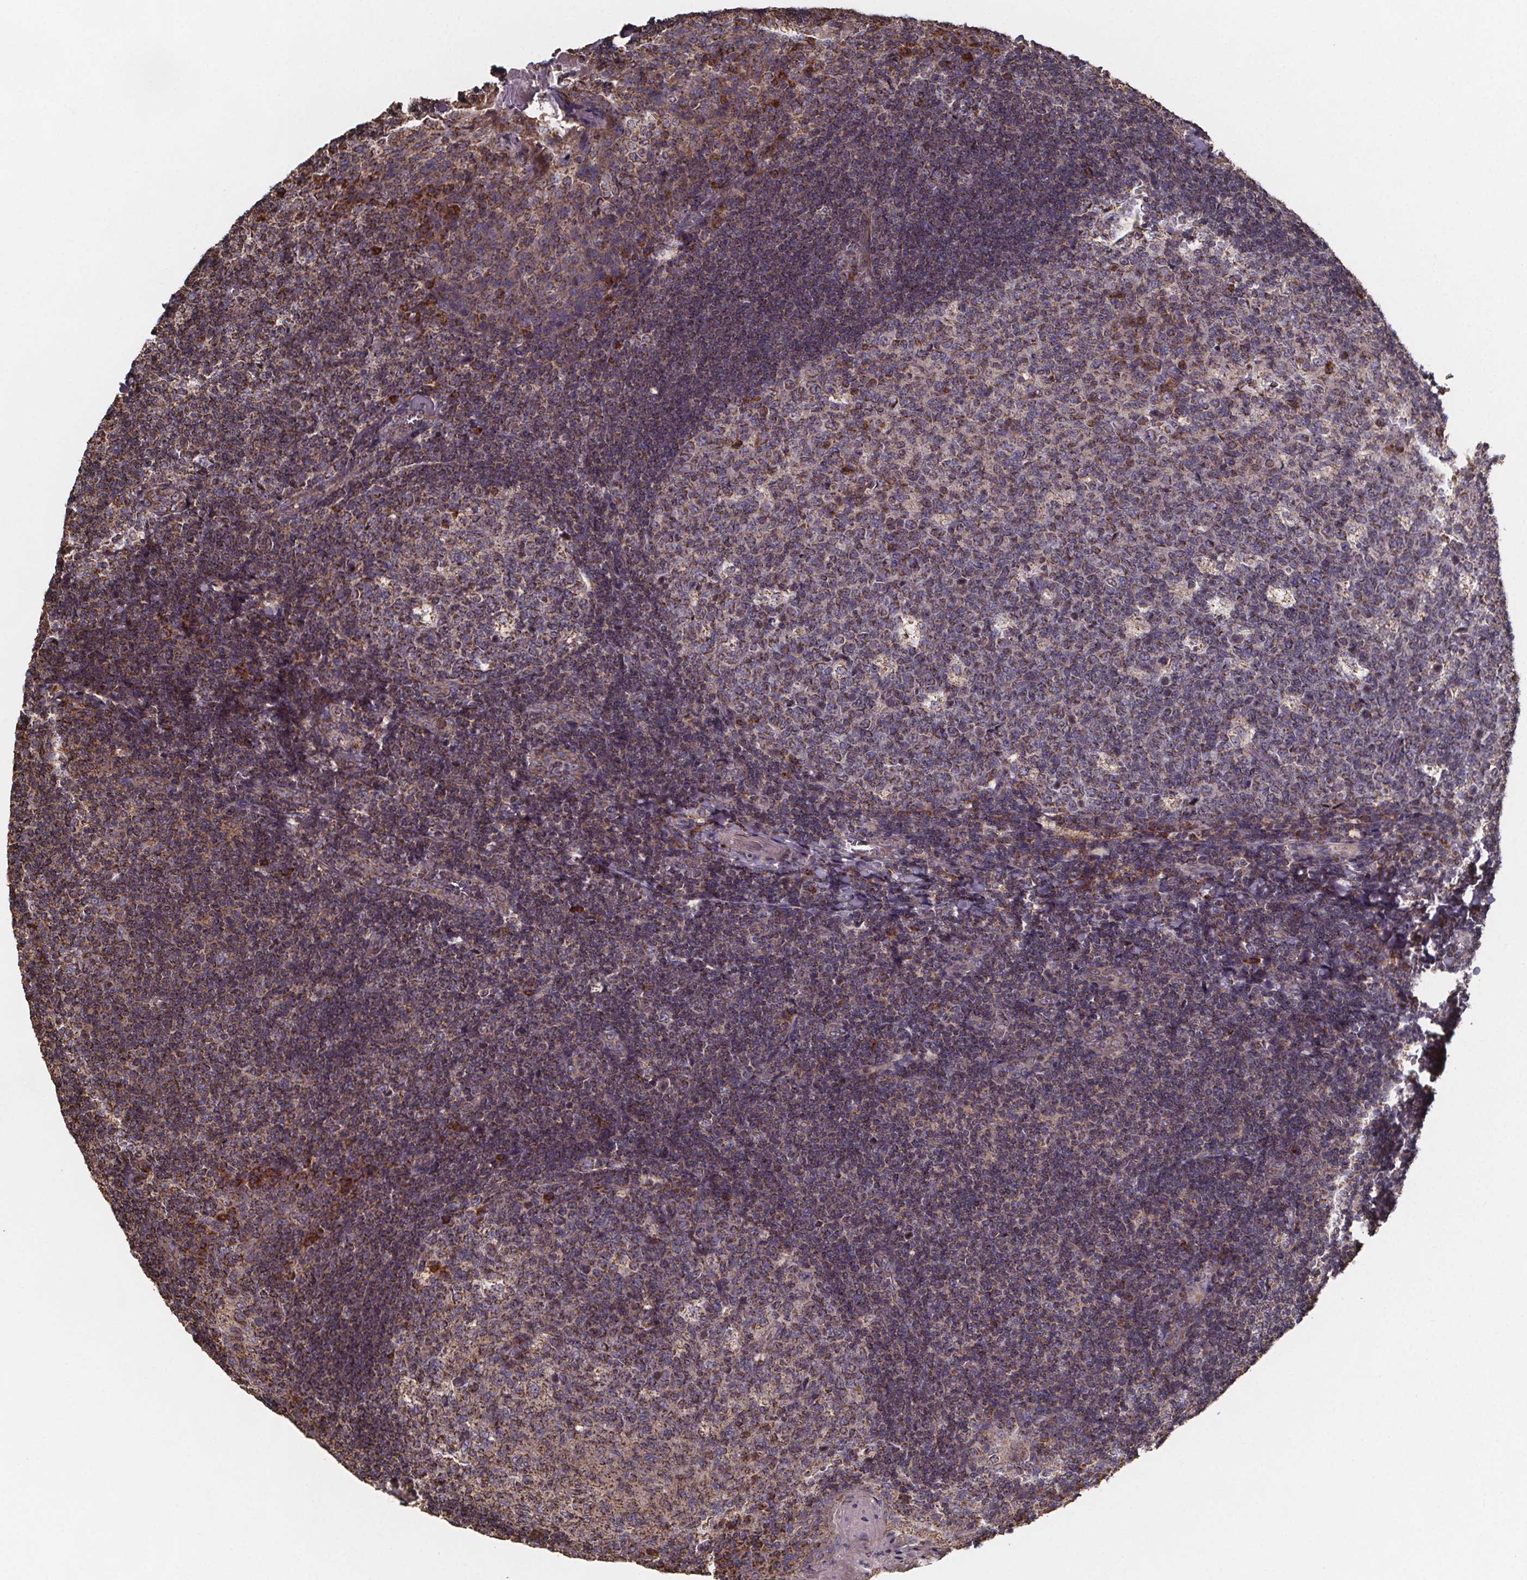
{"staining": {"intensity": "weak", "quantity": "<25%", "location": "cytoplasmic/membranous"}, "tissue": "tonsil", "cell_type": "Germinal center cells", "image_type": "normal", "snomed": [{"axis": "morphology", "description": "Normal tissue, NOS"}, {"axis": "topography", "description": "Tonsil"}], "caption": "Protein analysis of unremarkable tonsil demonstrates no significant staining in germinal center cells.", "gene": "SLC35D2", "patient": {"sex": "male", "age": 17}}